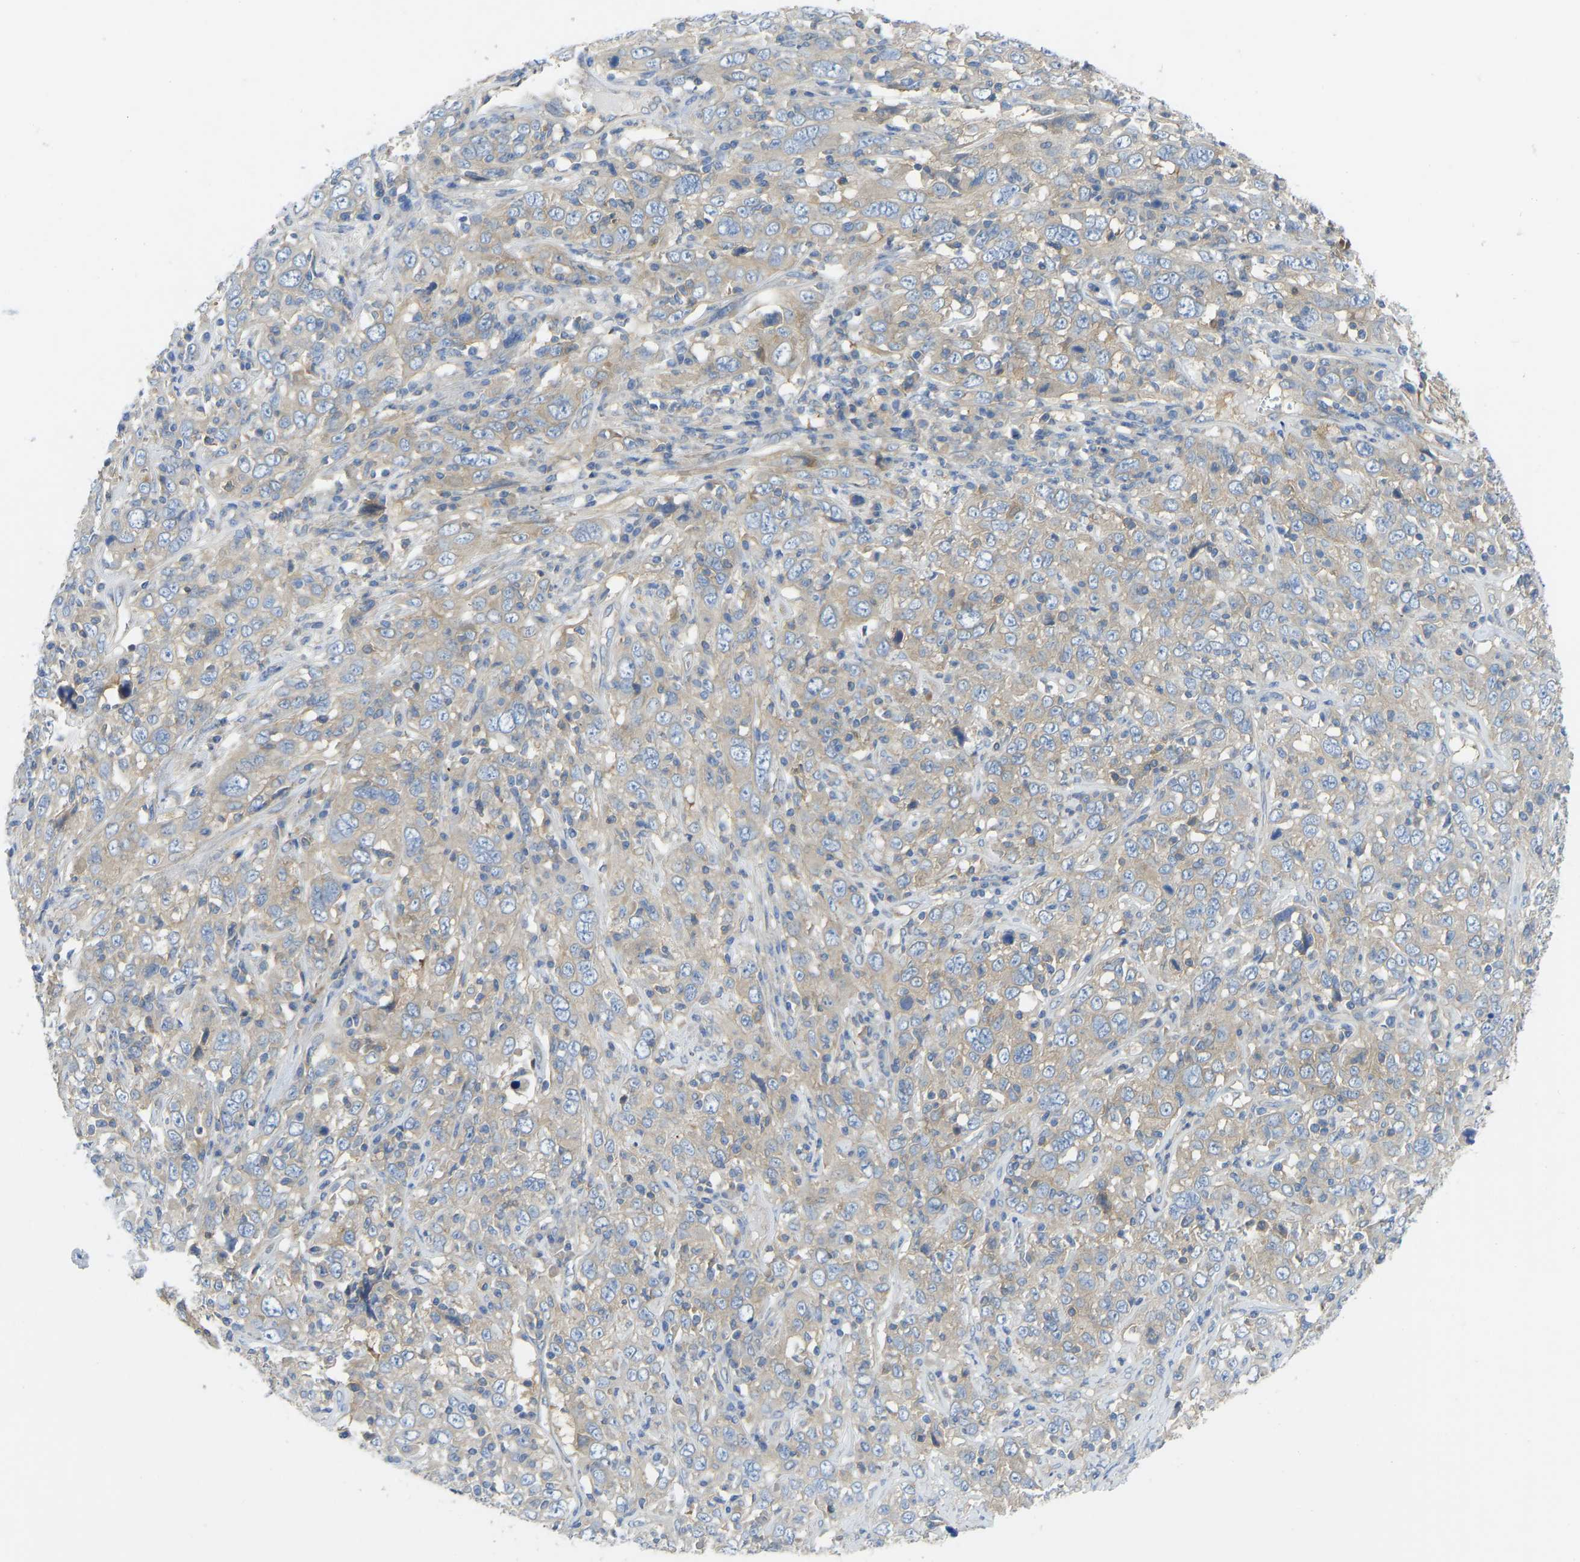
{"staining": {"intensity": "weak", "quantity": ">75%", "location": "cytoplasmic/membranous"}, "tissue": "cervical cancer", "cell_type": "Tumor cells", "image_type": "cancer", "snomed": [{"axis": "morphology", "description": "Squamous cell carcinoma, NOS"}, {"axis": "topography", "description": "Cervix"}], "caption": "A high-resolution micrograph shows IHC staining of cervical cancer, which demonstrates weak cytoplasmic/membranous staining in about >75% of tumor cells.", "gene": "PPP3CA", "patient": {"sex": "female", "age": 46}}